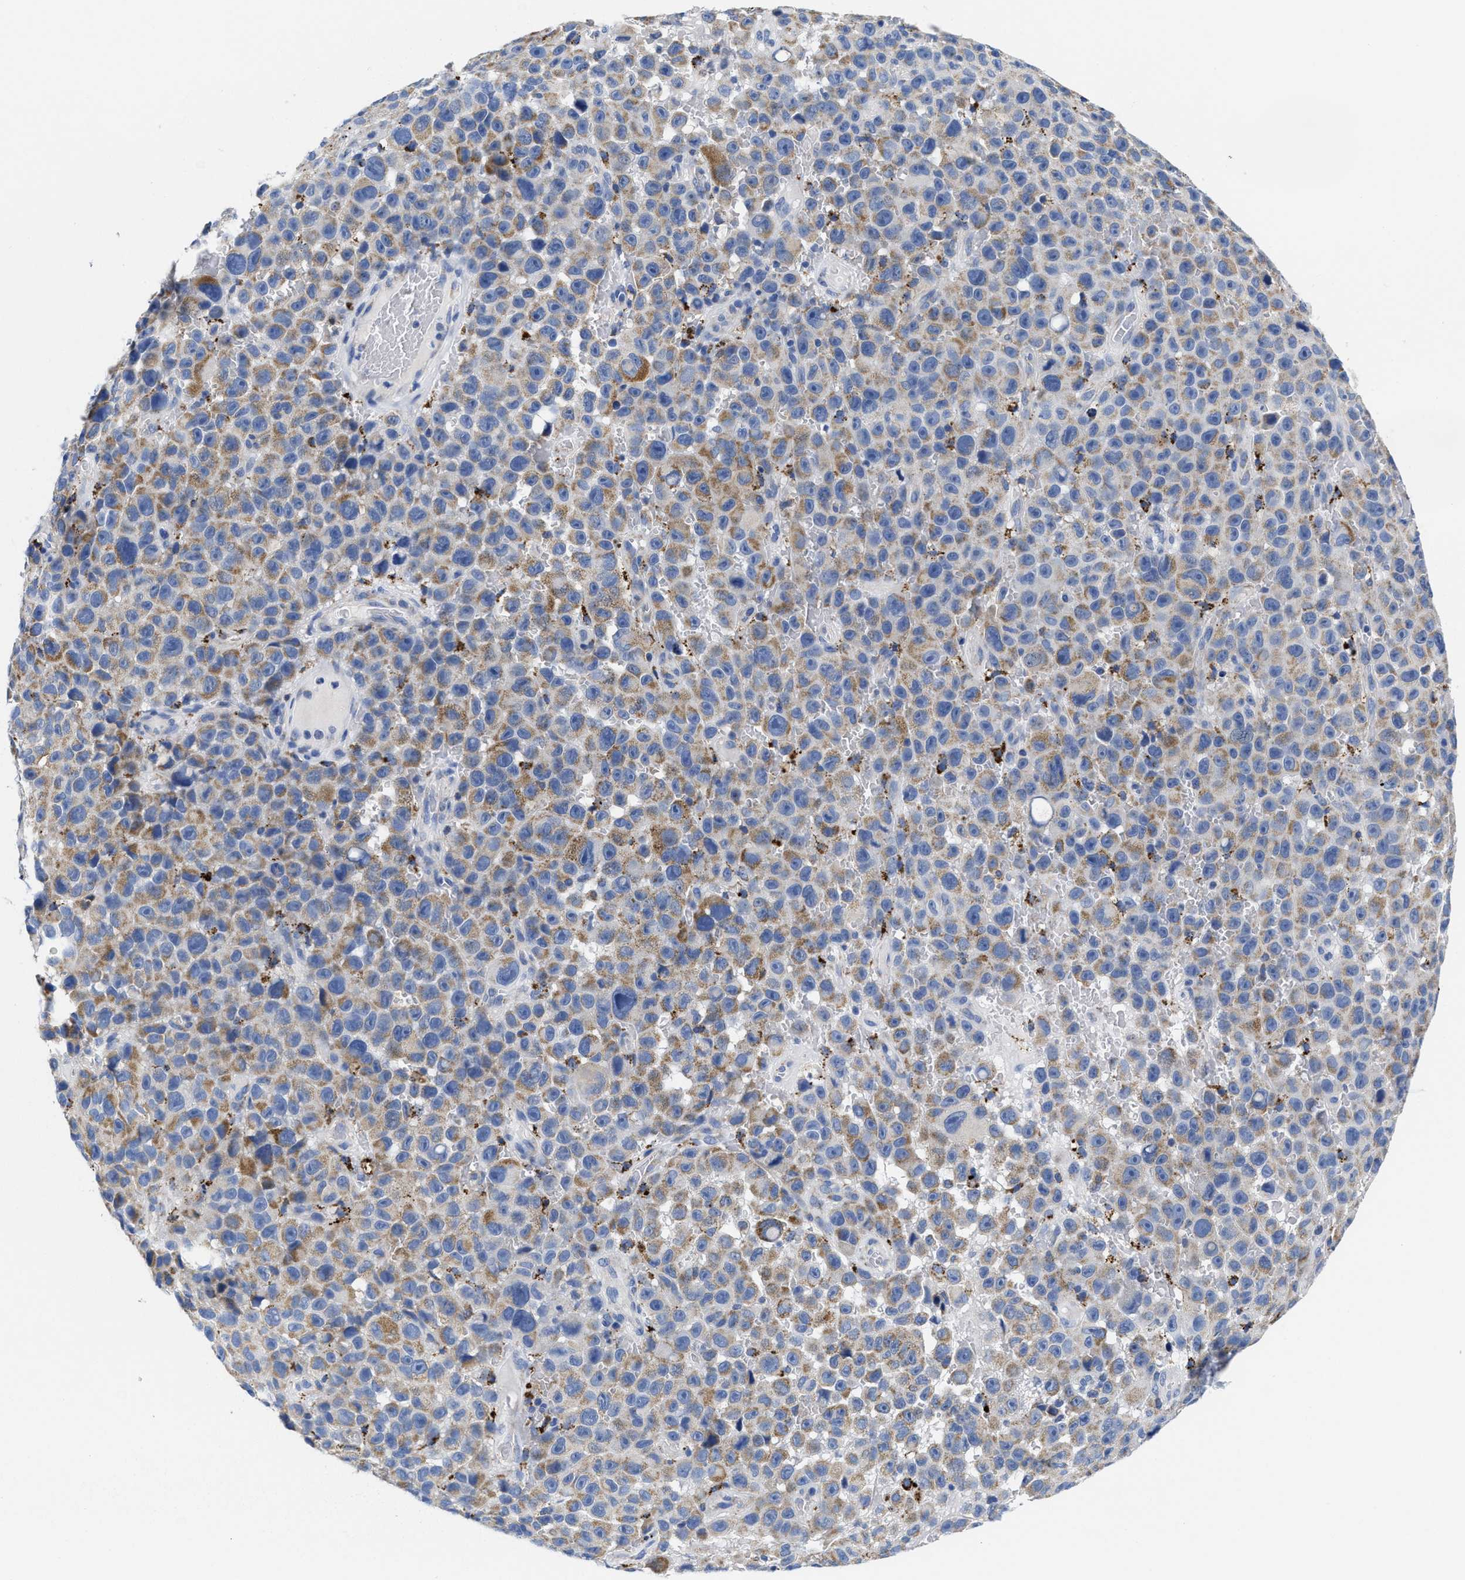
{"staining": {"intensity": "weak", "quantity": "25%-75%", "location": "cytoplasmic/membranous"}, "tissue": "melanoma", "cell_type": "Tumor cells", "image_type": "cancer", "snomed": [{"axis": "morphology", "description": "Malignant melanoma, NOS"}, {"axis": "topography", "description": "Skin"}], "caption": "A low amount of weak cytoplasmic/membranous expression is present in approximately 25%-75% of tumor cells in malignant melanoma tissue. (brown staining indicates protein expression, while blue staining denotes nuclei).", "gene": "TBRG4", "patient": {"sex": "female", "age": 82}}